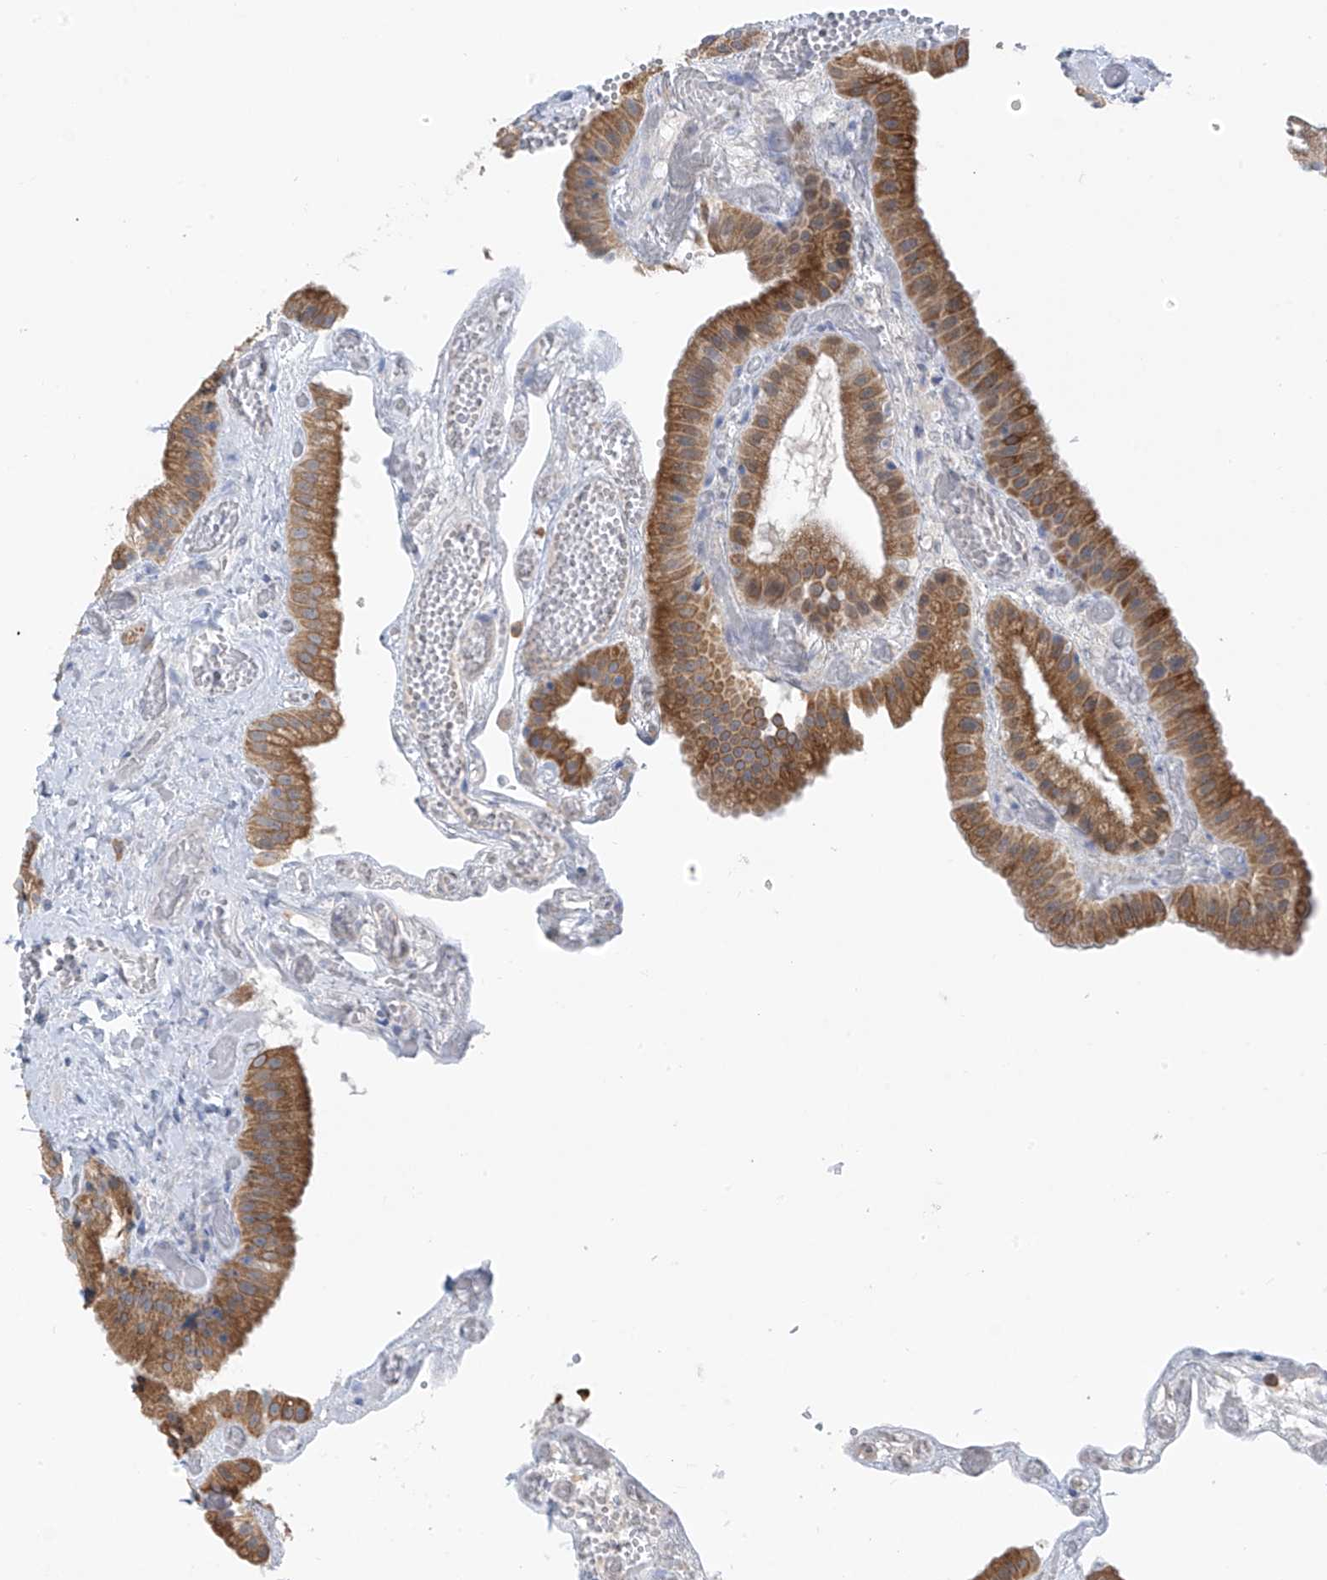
{"staining": {"intensity": "moderate", "quantity": ">75%", "location": "cytoplasmic/membranous"}, "tissue": "gallbladder", "cell_type": "Glandular cells", "image_type": "normal", "snomed": [{"axis": "morphology", "description": "Normal tissue, NOS"}, {"axis": "topography", "description": "Gallbladder"}], "caption": "DAB (3,3'-diaminobenzidine) immunohistochemical staining of benign human gallbladder displays moderate cytoplasmic/membranous protein staining in about >75% of glandular cells.", "gene": "CYP4V2", "patient": {"sex": "female", "age": 64}}